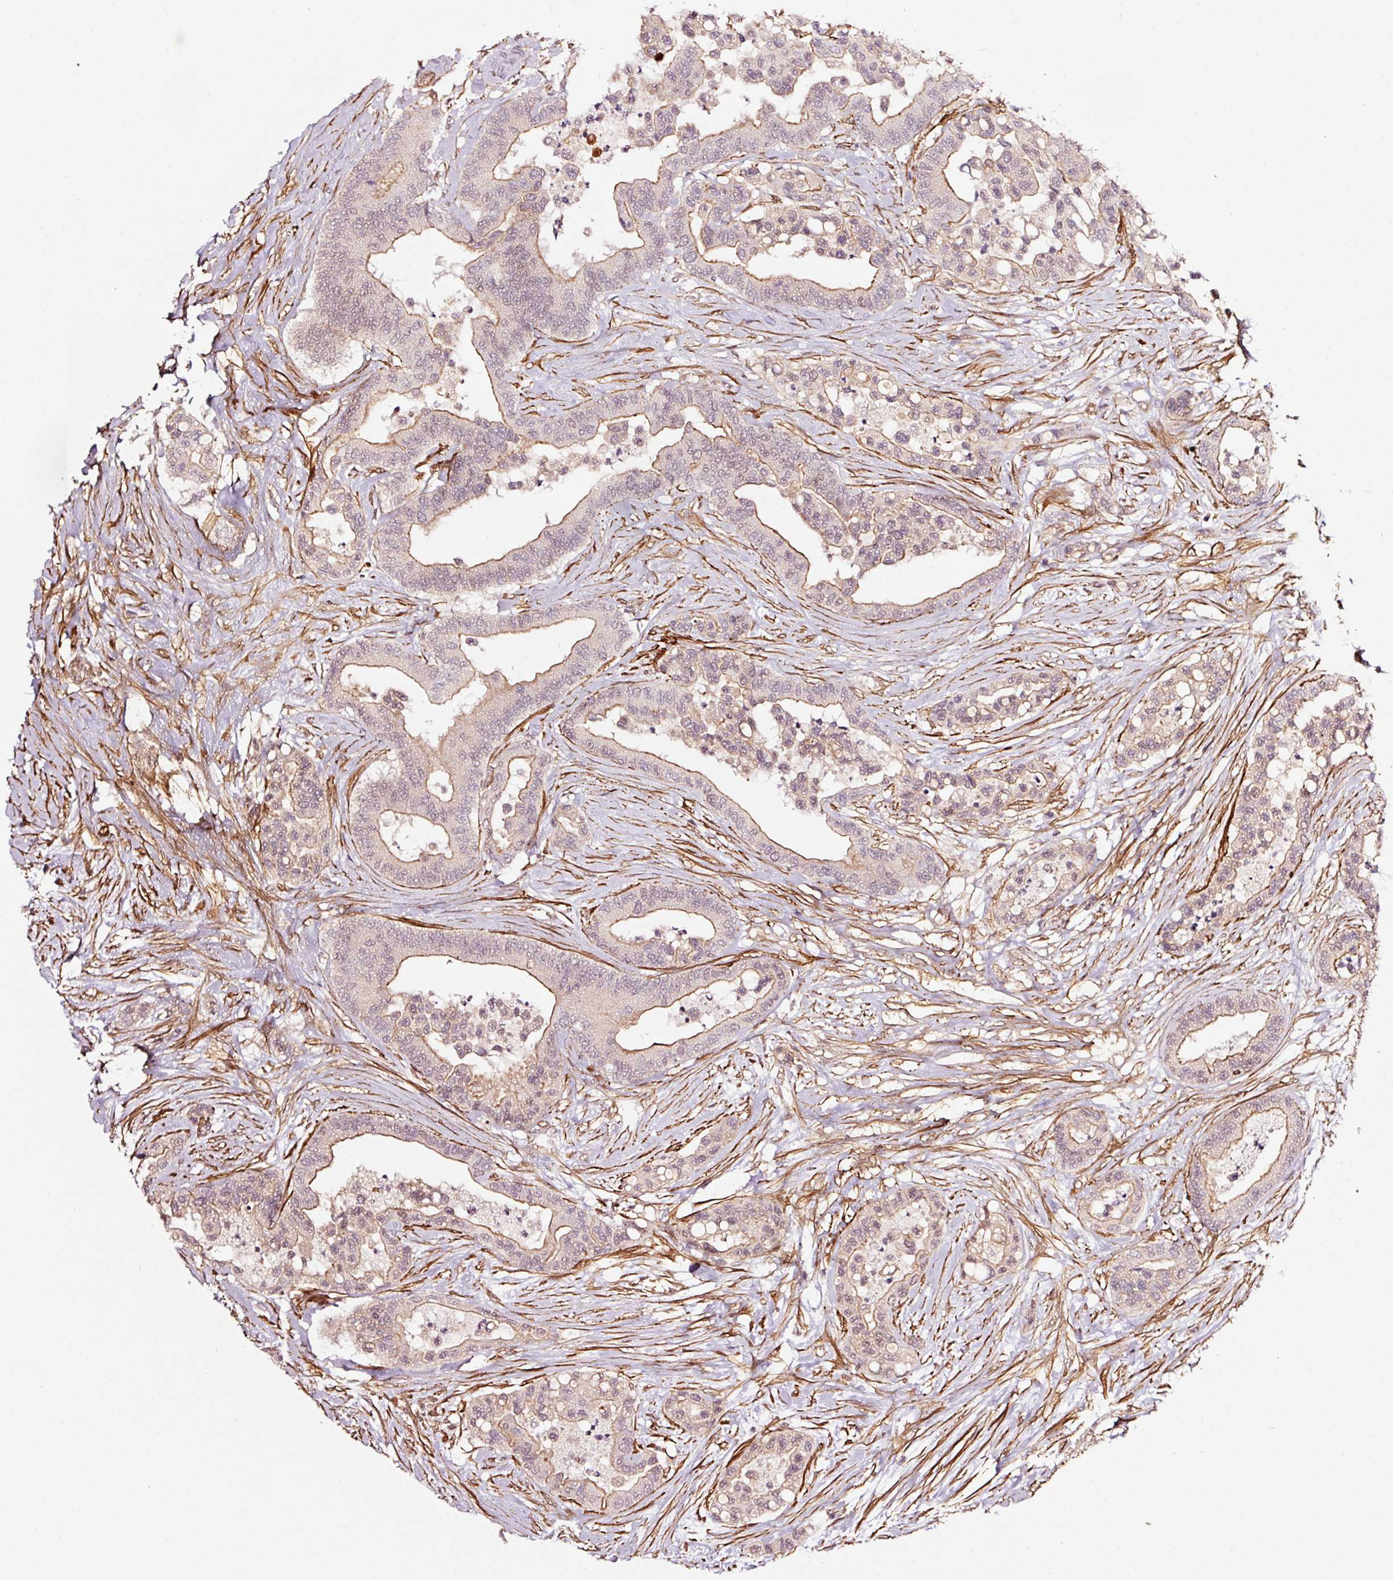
{"staining": {"intensity": "moderate", "quantity": "25%-75%", "location": "cytoplasmic/membranous"}, "tissue": "colorectal cancer", "cell_type": "Tumor cells", "image_type": "cancer", "snomed": [{"axis": "morphology", "description": "Adenocarcinoma, NOS"}, {"axis": "topography", "description": "Colon"}], "caption": "Protein analysis of colorectal cancer tissue shows moderate cytoplasmic/membranous expression in about 25%-75% of tumor cells.", "gene": "TPM1", "patient": {"sex": "male", "age": 82}}